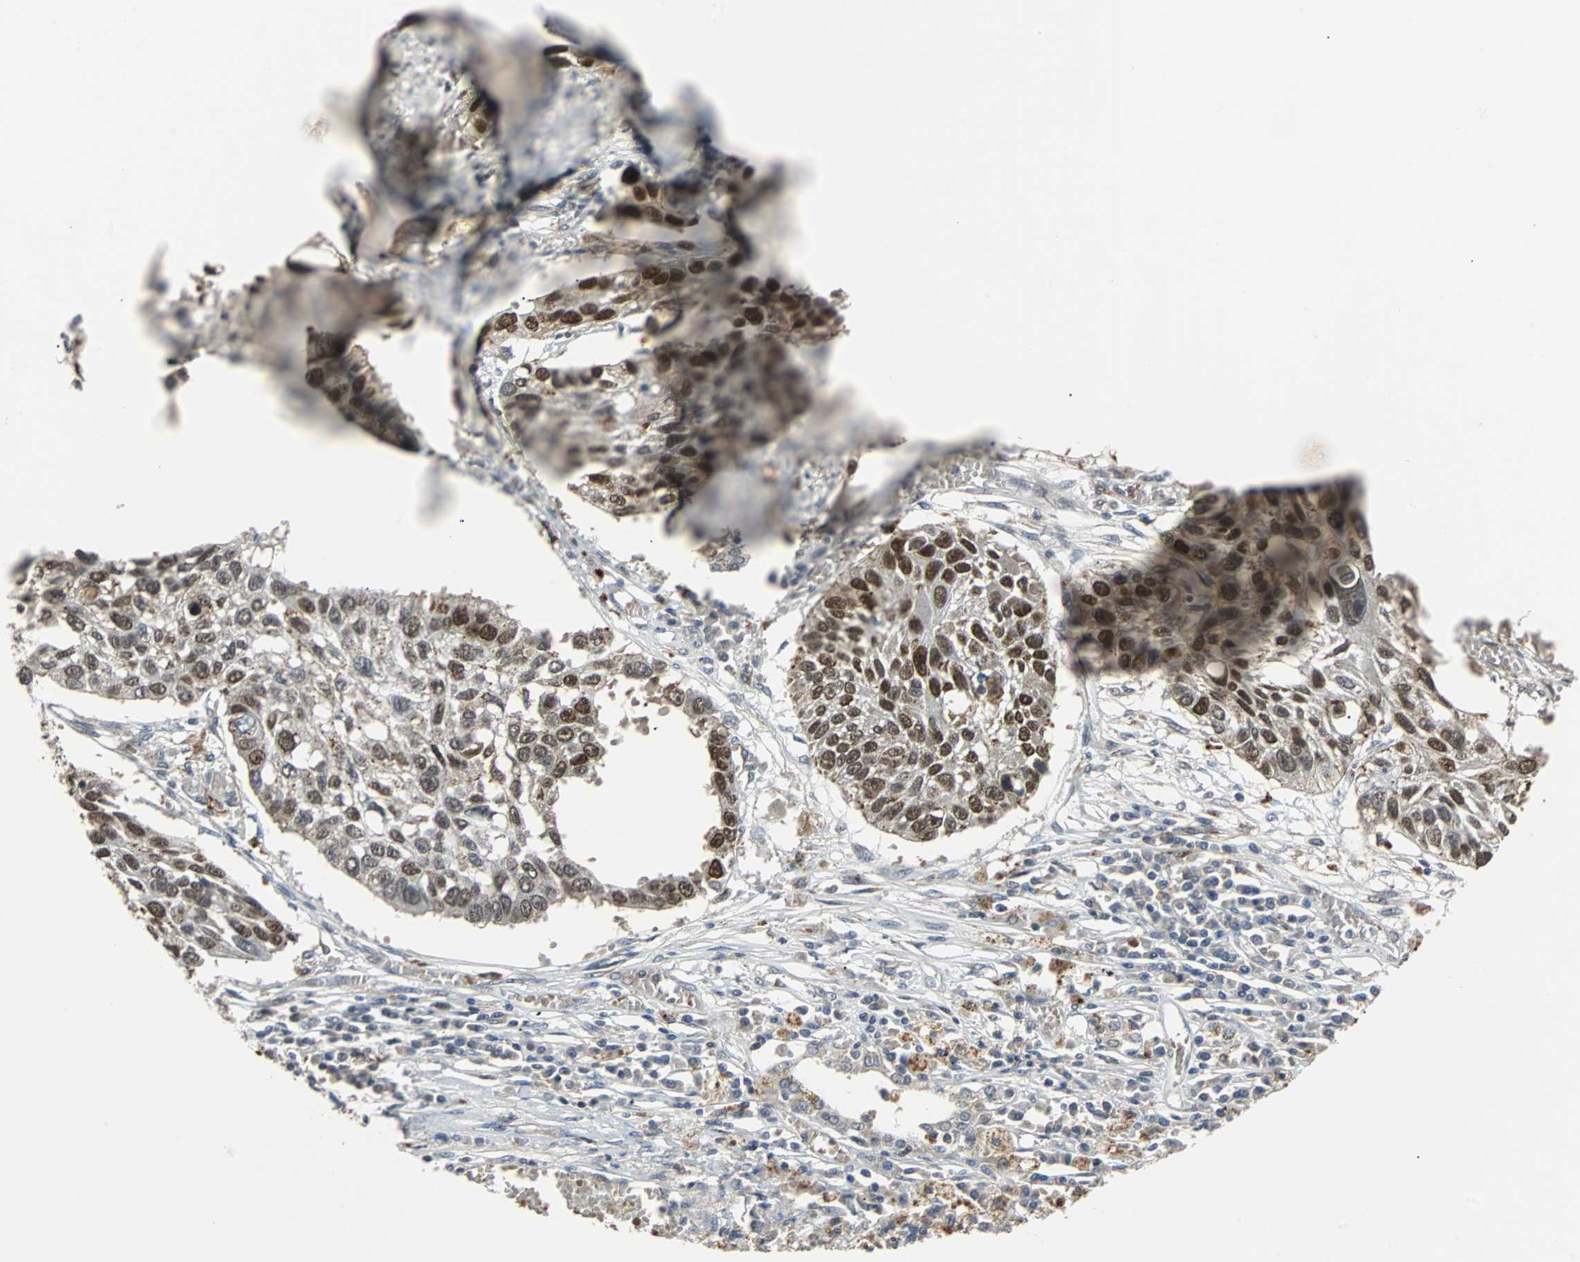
{"staining": {"intensity": "strong", "quantity": ">75%", "location": "cytoplasmic/membranous,nuclear"}, "tissue": "lung cancer", "cell_type": "Tumor cells", "image_type": "cancer", "snomed": [{"axis": "morphology", "description": "Squamous cell carcinoma, NOS"}, {"axis": "topography", "description": "Lung"}], "caption": "High-power microscopy captured an immunohistochemistry photomicrograph of lung squamous cell carcinoma, revealing strong cytoplasmic/membranous and nuclear staining in about >75% of tumor cells. The staining was performed using DAB to visualize the protein expression in brown, while the nuclei were stained in blue with hematoxylin (Magnification: 20x).", "gene": "HLX", "patient": {"sex": "male", "age": 71}}